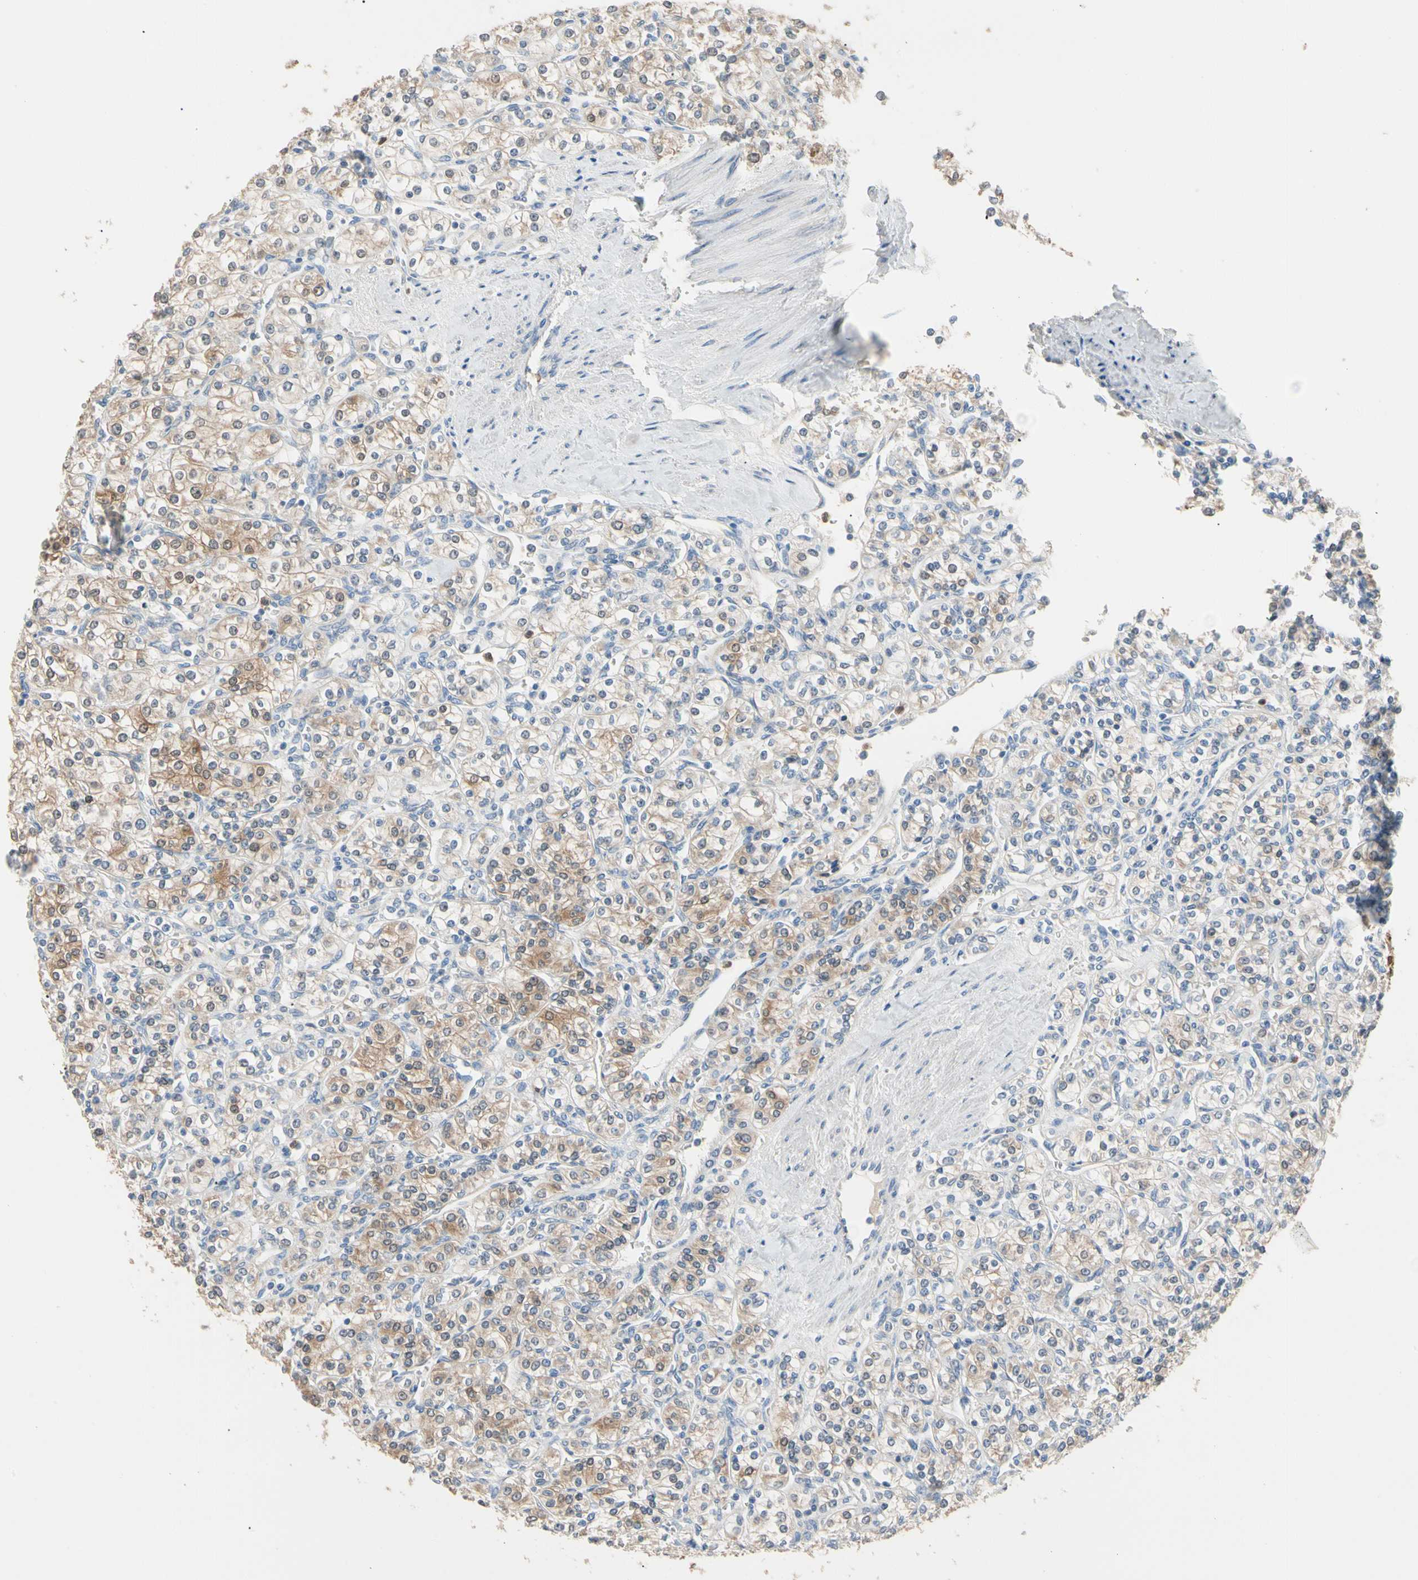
{"staining": {"intensity": "moderate", "quantity": "<25%", "location": "cytoplasmic/membranous"}, "tissue": "renal cancer", "cell_type": "Tumor cells", "image_type": "cancer", "snomed": [{"axis": "morphology", "description": "Adenocarcinoma, NOS"}, {"axis": "topography", "description": "Kidney"}], "caption": "Adenocarcinoma (renal) stained for a protein (brown) demonstrates moderate cytoplasmic/membranous positive positivity in about <25% of tumor cells.", "gene": "BBOX1", "patient": {"sex": "male", "age": 77}}